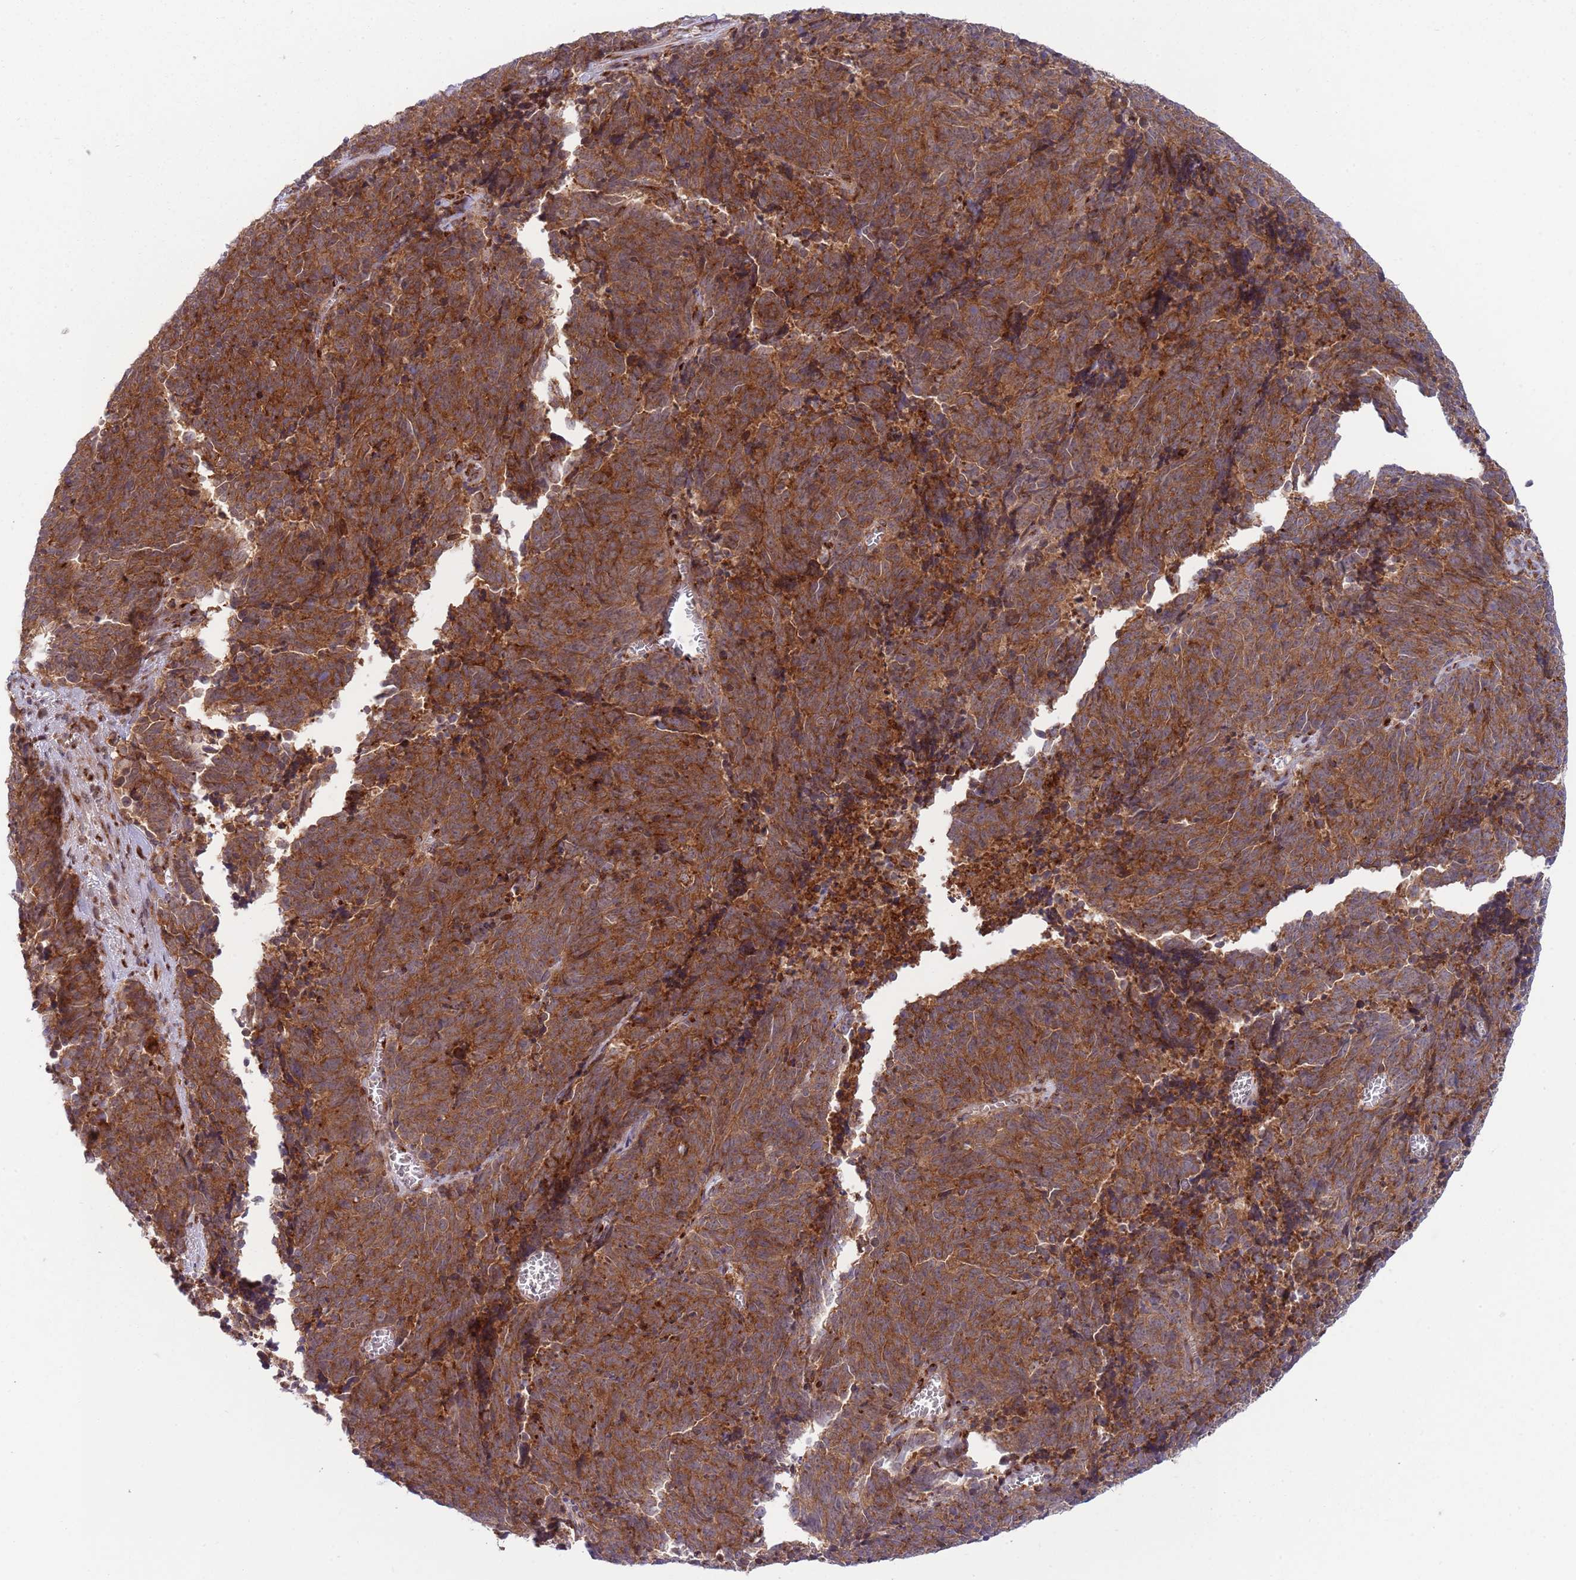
{"staining": {"intensity": "strong", "quantity": ">75%", "location": "cytoplasmic/membranous"}, "tissue": "cervical cancer", "cell_type": "Tumor cells", "image_type": "cancer", "snomed": [{"axis": "morphology", "description": "Squamous cell carcinoma, NOS"}, {"axis": "topography", "description": "Cervix"}], "caption": "DAB (3,3'-diaminobenzidine) immunohistochemical staining of human cervical cancer (squamous cell carcinoma) displays strong cytoplasmic/membranous protein positivity in about >75% of tumor cells. (Brightfield microscopy of DAB IHC at high magnification).", "gene": "BTBD7", "patient": {"sex": "female", "age": 29}}